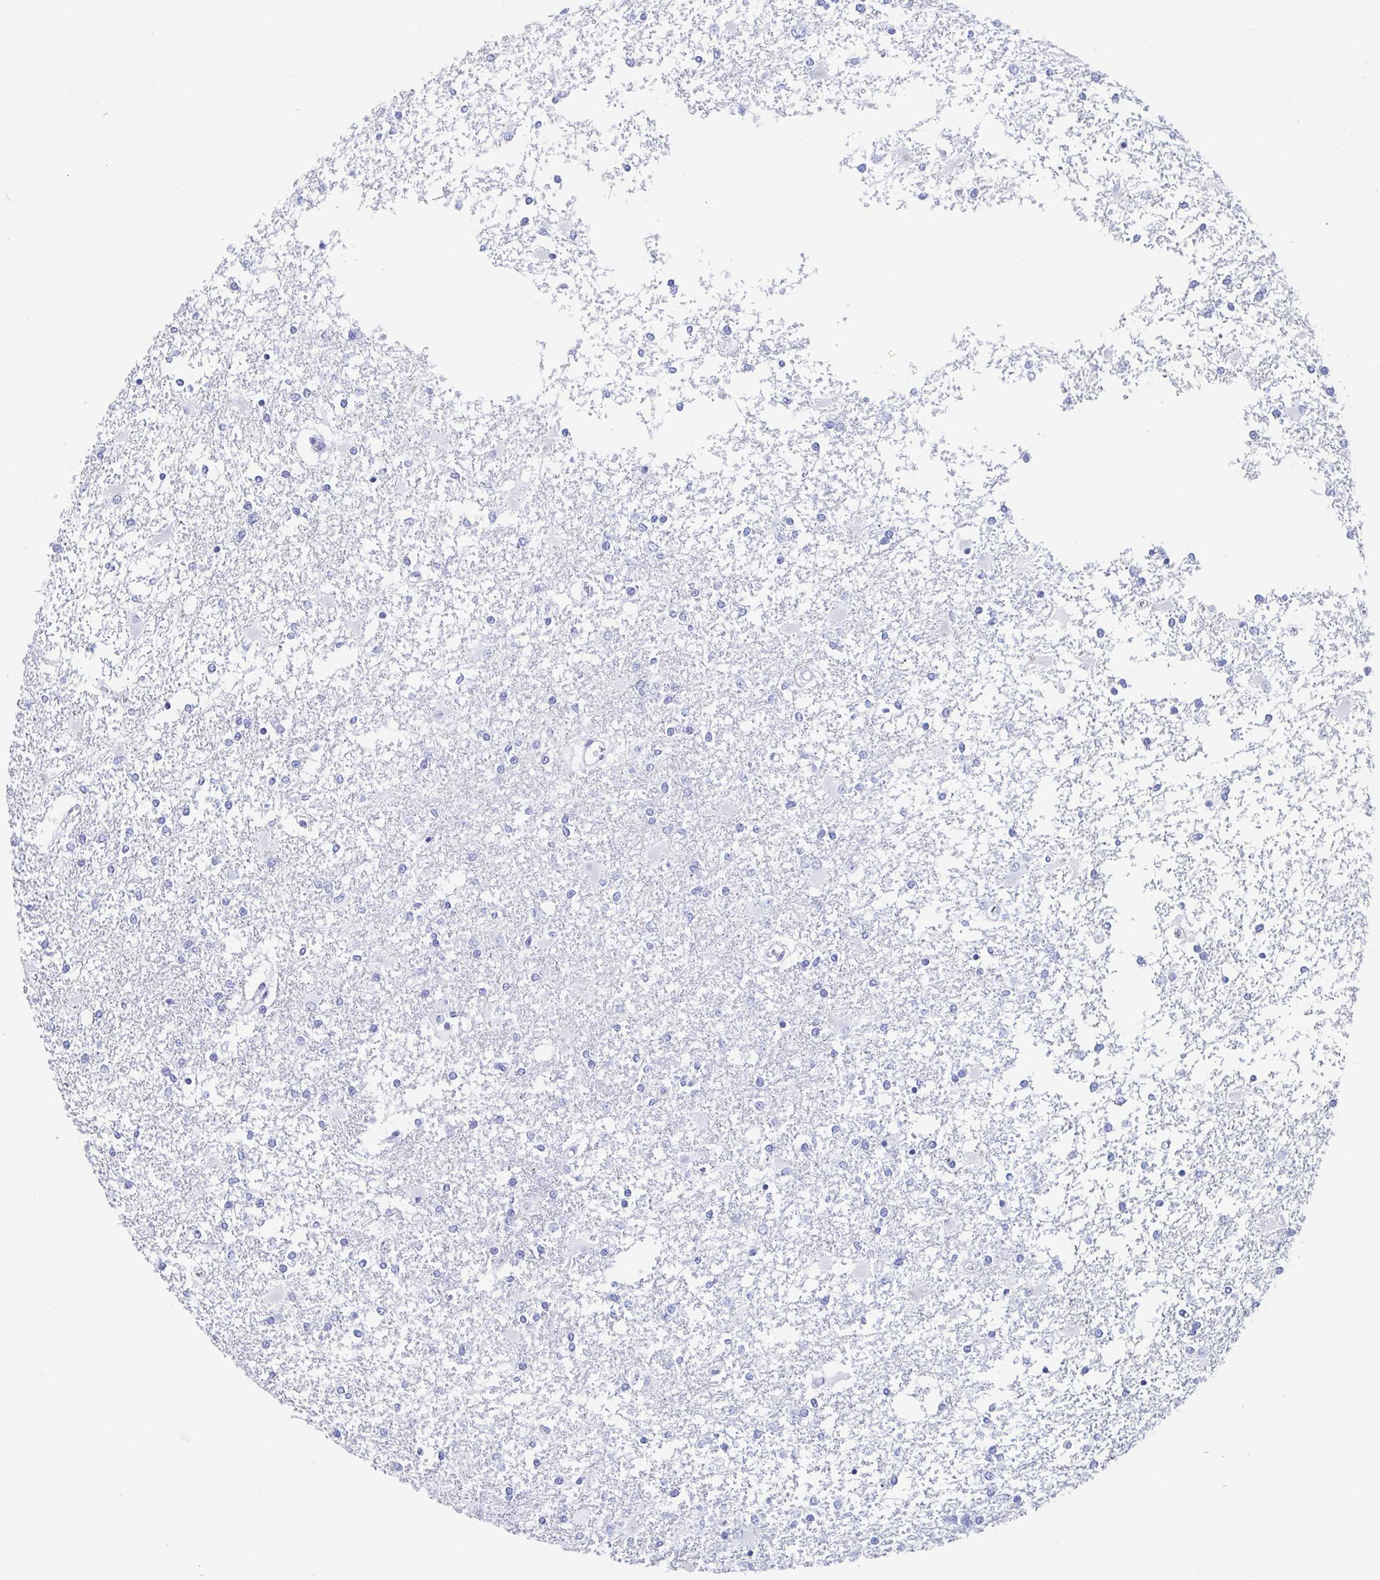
{"staining": {"intensity": "negative", "quantity": "none", "location": "none"}, "tissue": "glioma", "cell_type": "Tumor cells", "image_type": "cancer", "snomed": [{"axis": "morphology", "description": "Glioma, malignant, High grade"}, {"axis": "topography", "description": "Cerebral cortex"}], "caption": "DAB immunohistochemical staining of human glioma demonstrates no significant staining in tumor cells. The staining was performed using DAB (3,3'-diaminobenzidine) to visualize the protein expression in brown, while the nuclei were stained in blue with hematoxylin (Magnification: 20x).", "gene": "HDGFL1", "patient": {"sex": "male", "age": 79}}